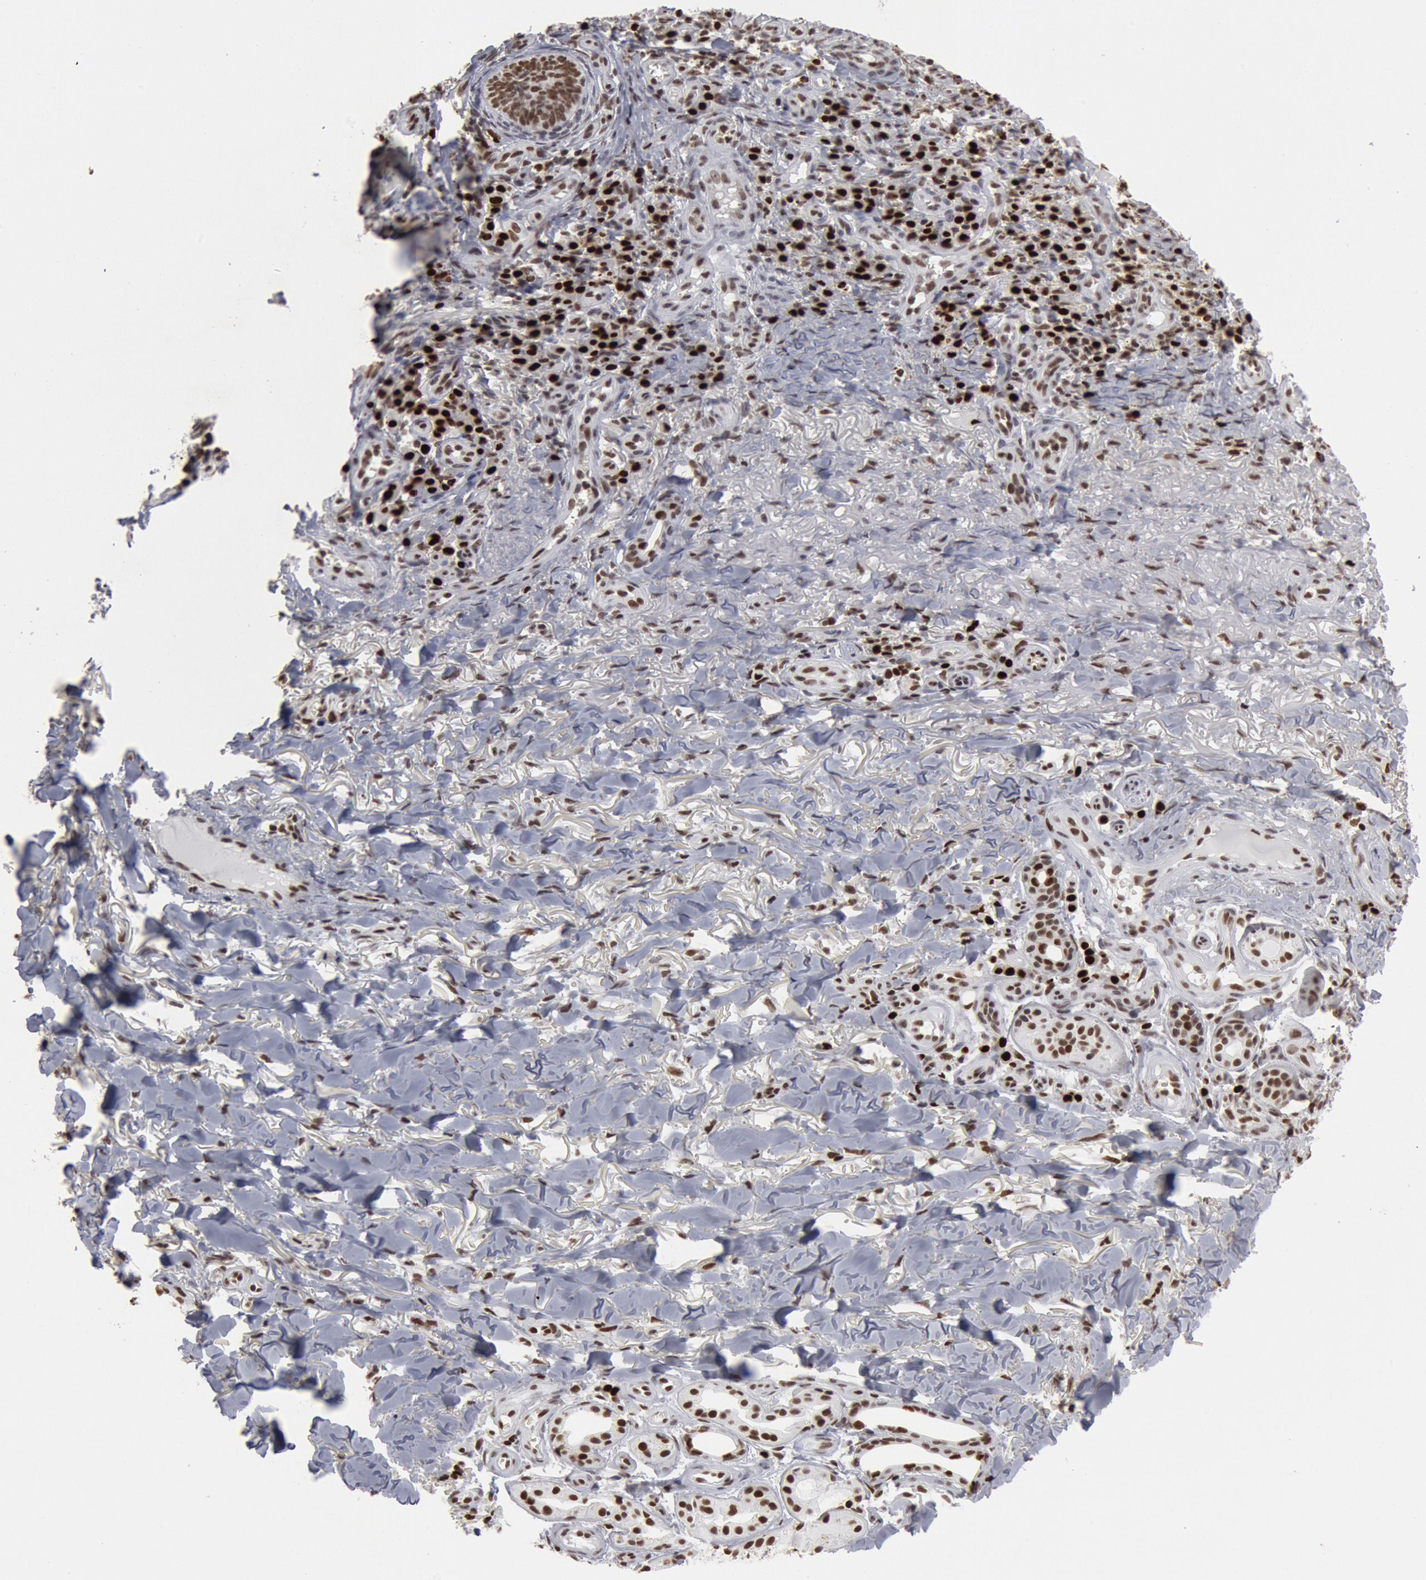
{"staining": {"intensity": "strong", "quantity": ">75%", "location": "nuclear"}, "tissue": "skin cancer", "cell_type": "Tumor cells", "image_type": "cancer", "snomed": [{"axis": "morphology", "description": "Basal cell carcinoma"}, {"axis": "topography", "description": "Skin"}], "caption": "Protein staining displays strong nuclear staining in about >75% of tumor cells in skin cancer.", "gene": "SUB1", "patient": {"sex": "male", "age": 81}}